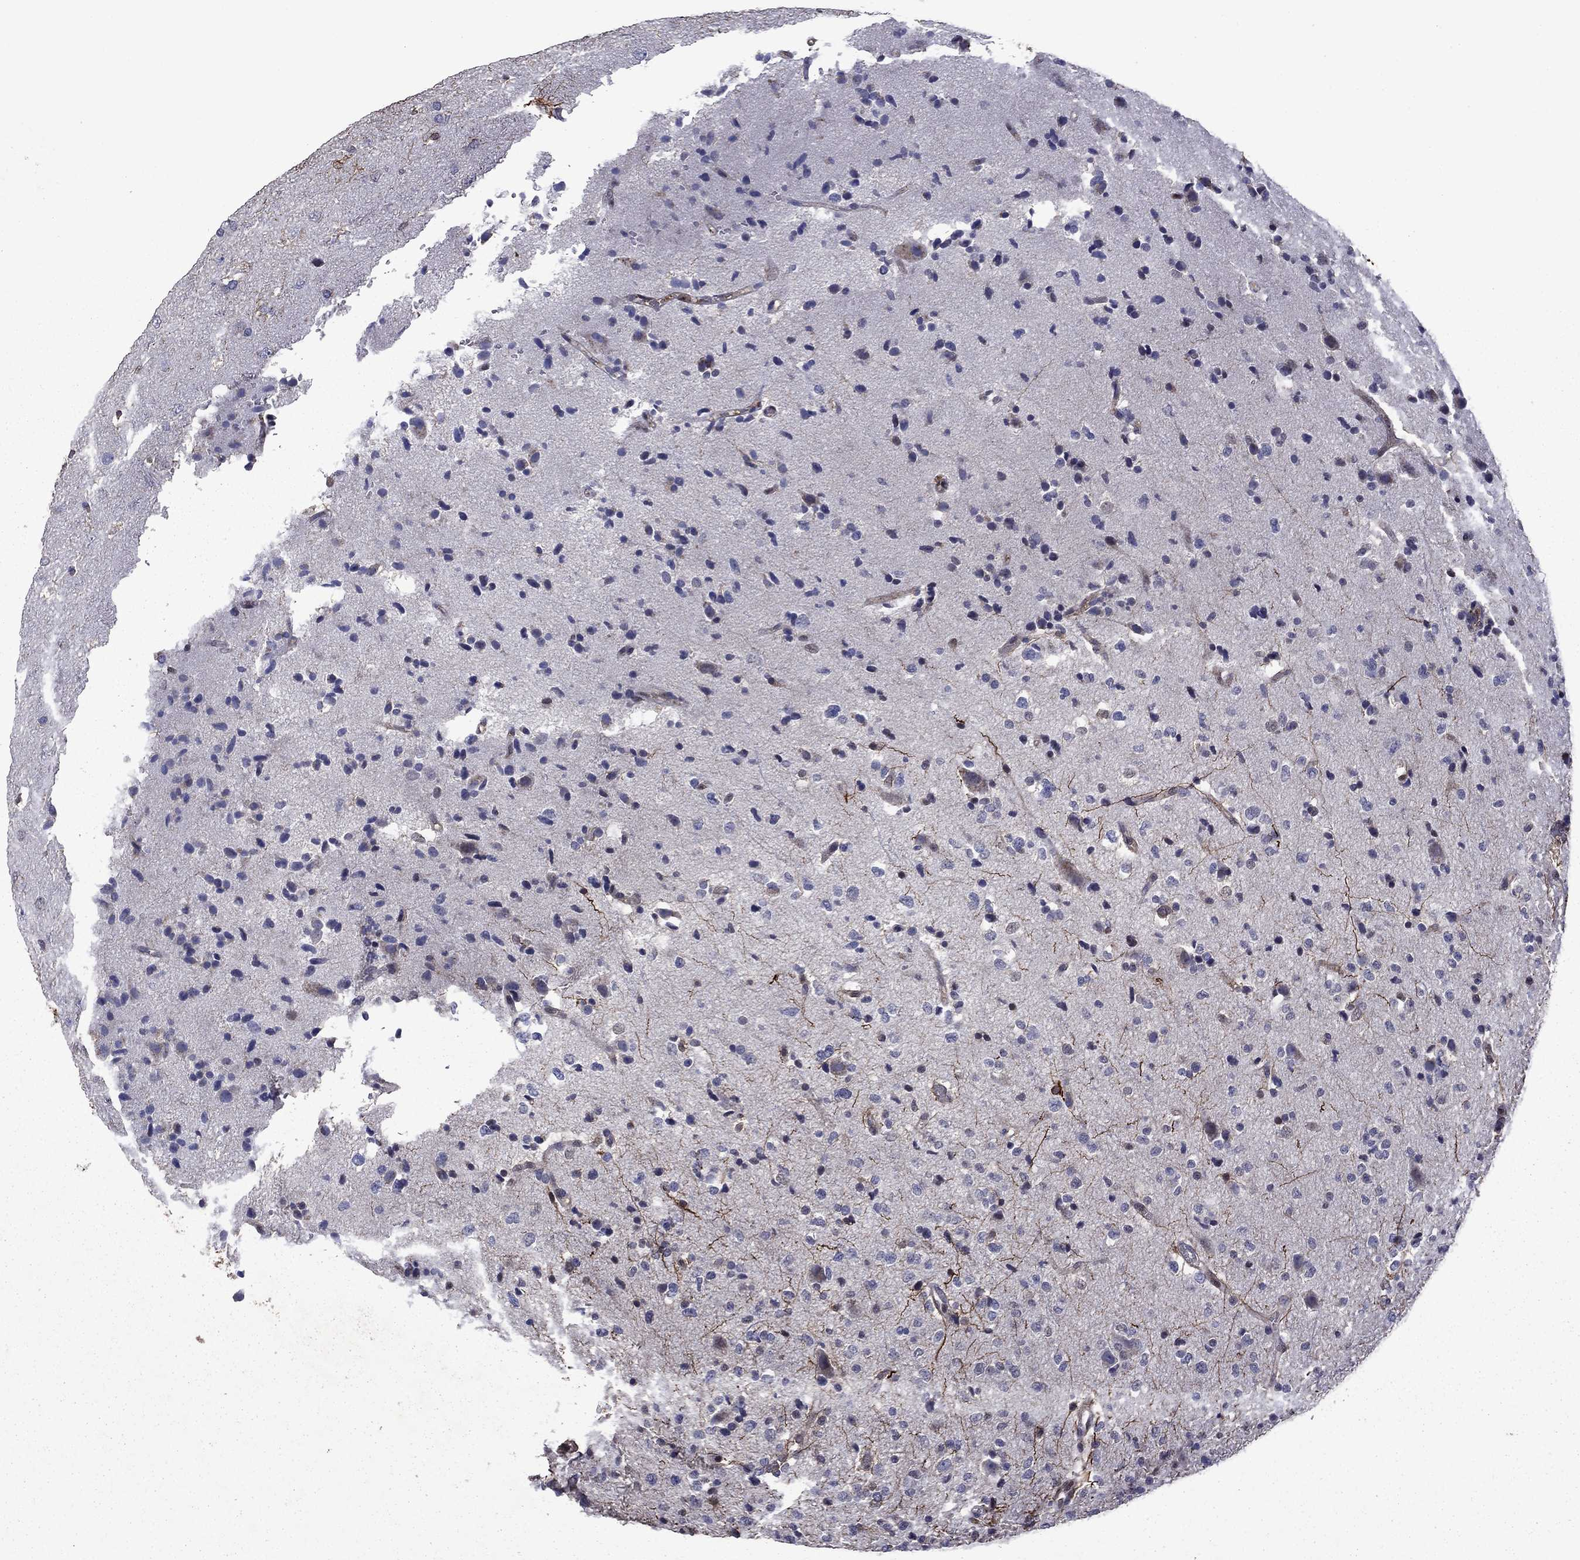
{"staining": {"intensity": "negative", "quantity": "none", "location": "none"}, "tissue": "glioma", "cell_type": "Tumor cells", "image_type": "cancer", "snomed": [{"axis": "morphology", "description": "Glioma, malignant, Low grade"}, {"axis": "topography", "description": "Brain"}], "caption": "Tumor cells are negative for protein expression in human glioma.", "gene": "APPBP2", "patient": {"sex": "male", "age": 41}}